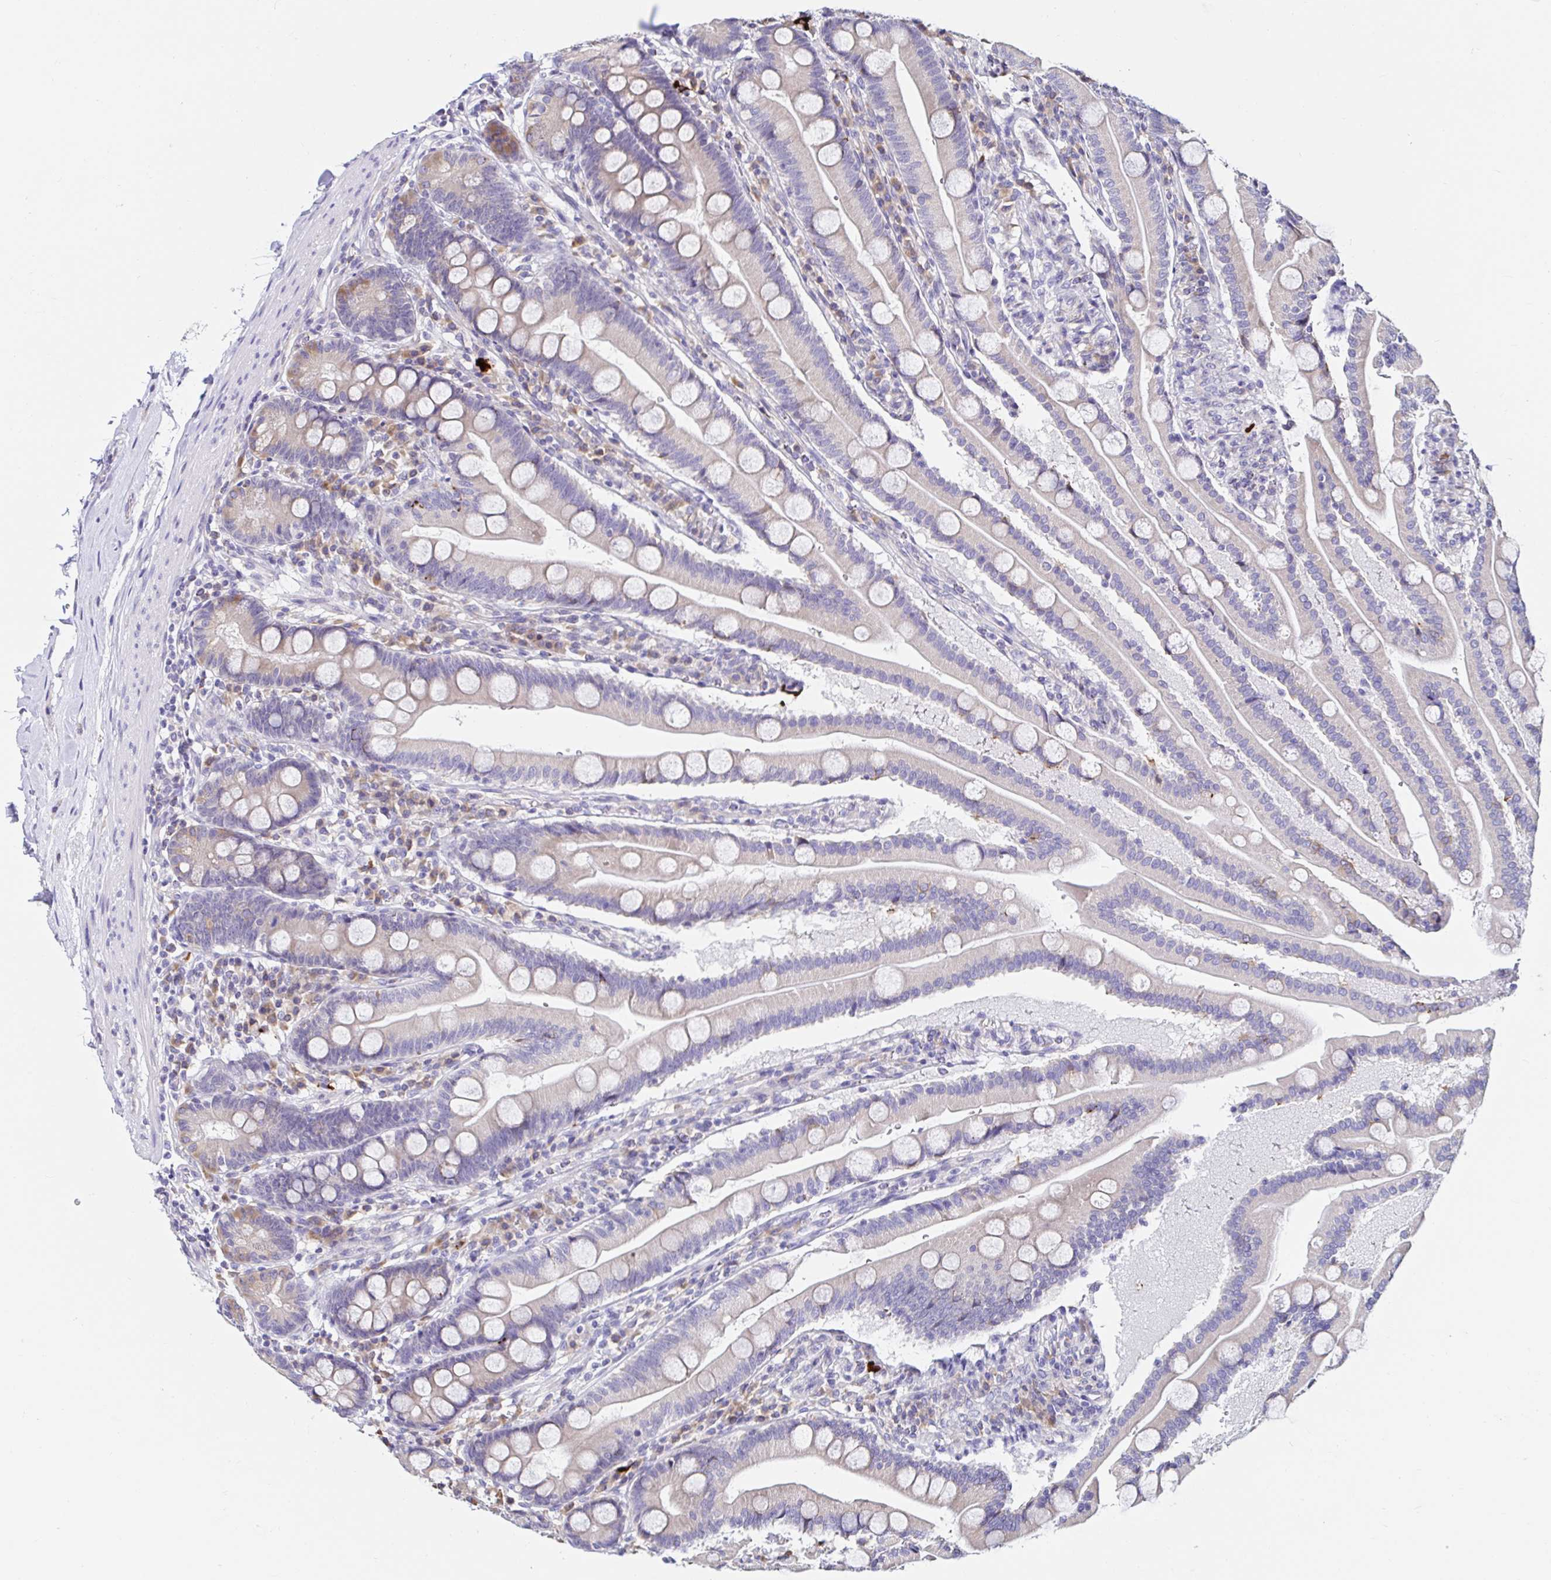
{"staining": {"intensity": "weak", "quantity": "25%-75%", "location": "cytoplasmic/membranous"}, "tissue": "duodenum", "cell_type": "Glandular cells", "image_type": "normal", "snomed": [{"axis": "morphology", "description": "Normal tissue, NOS"}, {"axis": "topography", "description": "Duodenum"}], "caption": "Weak cytoplasmic/membranous protein expression is present in approximately 25%-75% of glandular cells in duodenum.", "gene": "VSIG2", "patient": {"sex": "female", "age": 67}}